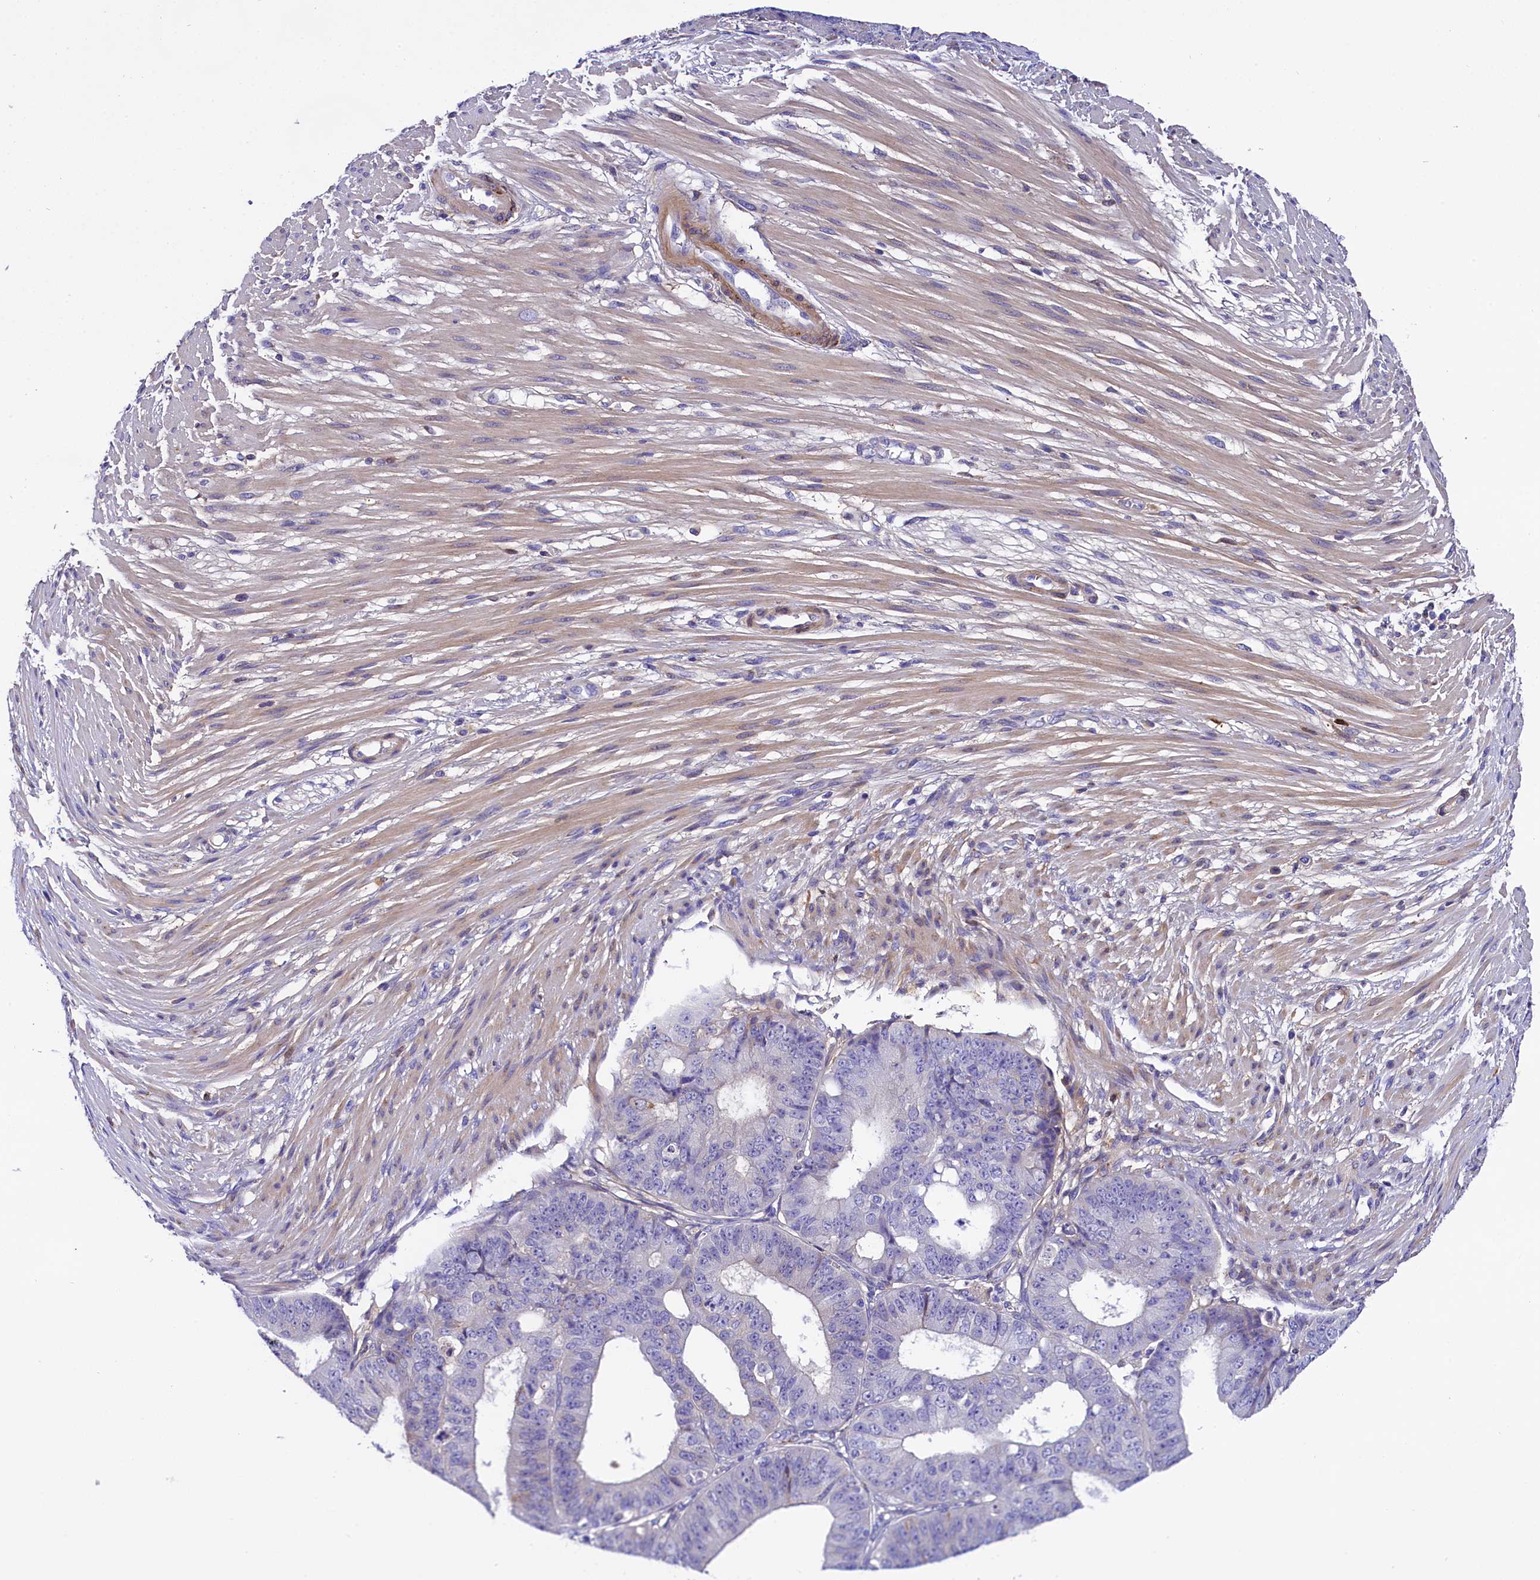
{"staining": {"intensity": "negative", "quantity": "none", "location": "none"}, "tissue": "ovarian cancer", "cell_type": "Tumor cells", "image_type": "cancer", "snomed": [{"axis": "morphology", "description": "Carcinoma, endometroid"}, {"axis": "topography", "description": "Appendix"}, {"axis": "topography", "description": "Ovary"}], "caption": "Immunohistochemical staining of human ovarian cancer shows no significant expression in tumor cells.", "gene": "SOD3", "patient": {"sex": "female", "age": 42}}